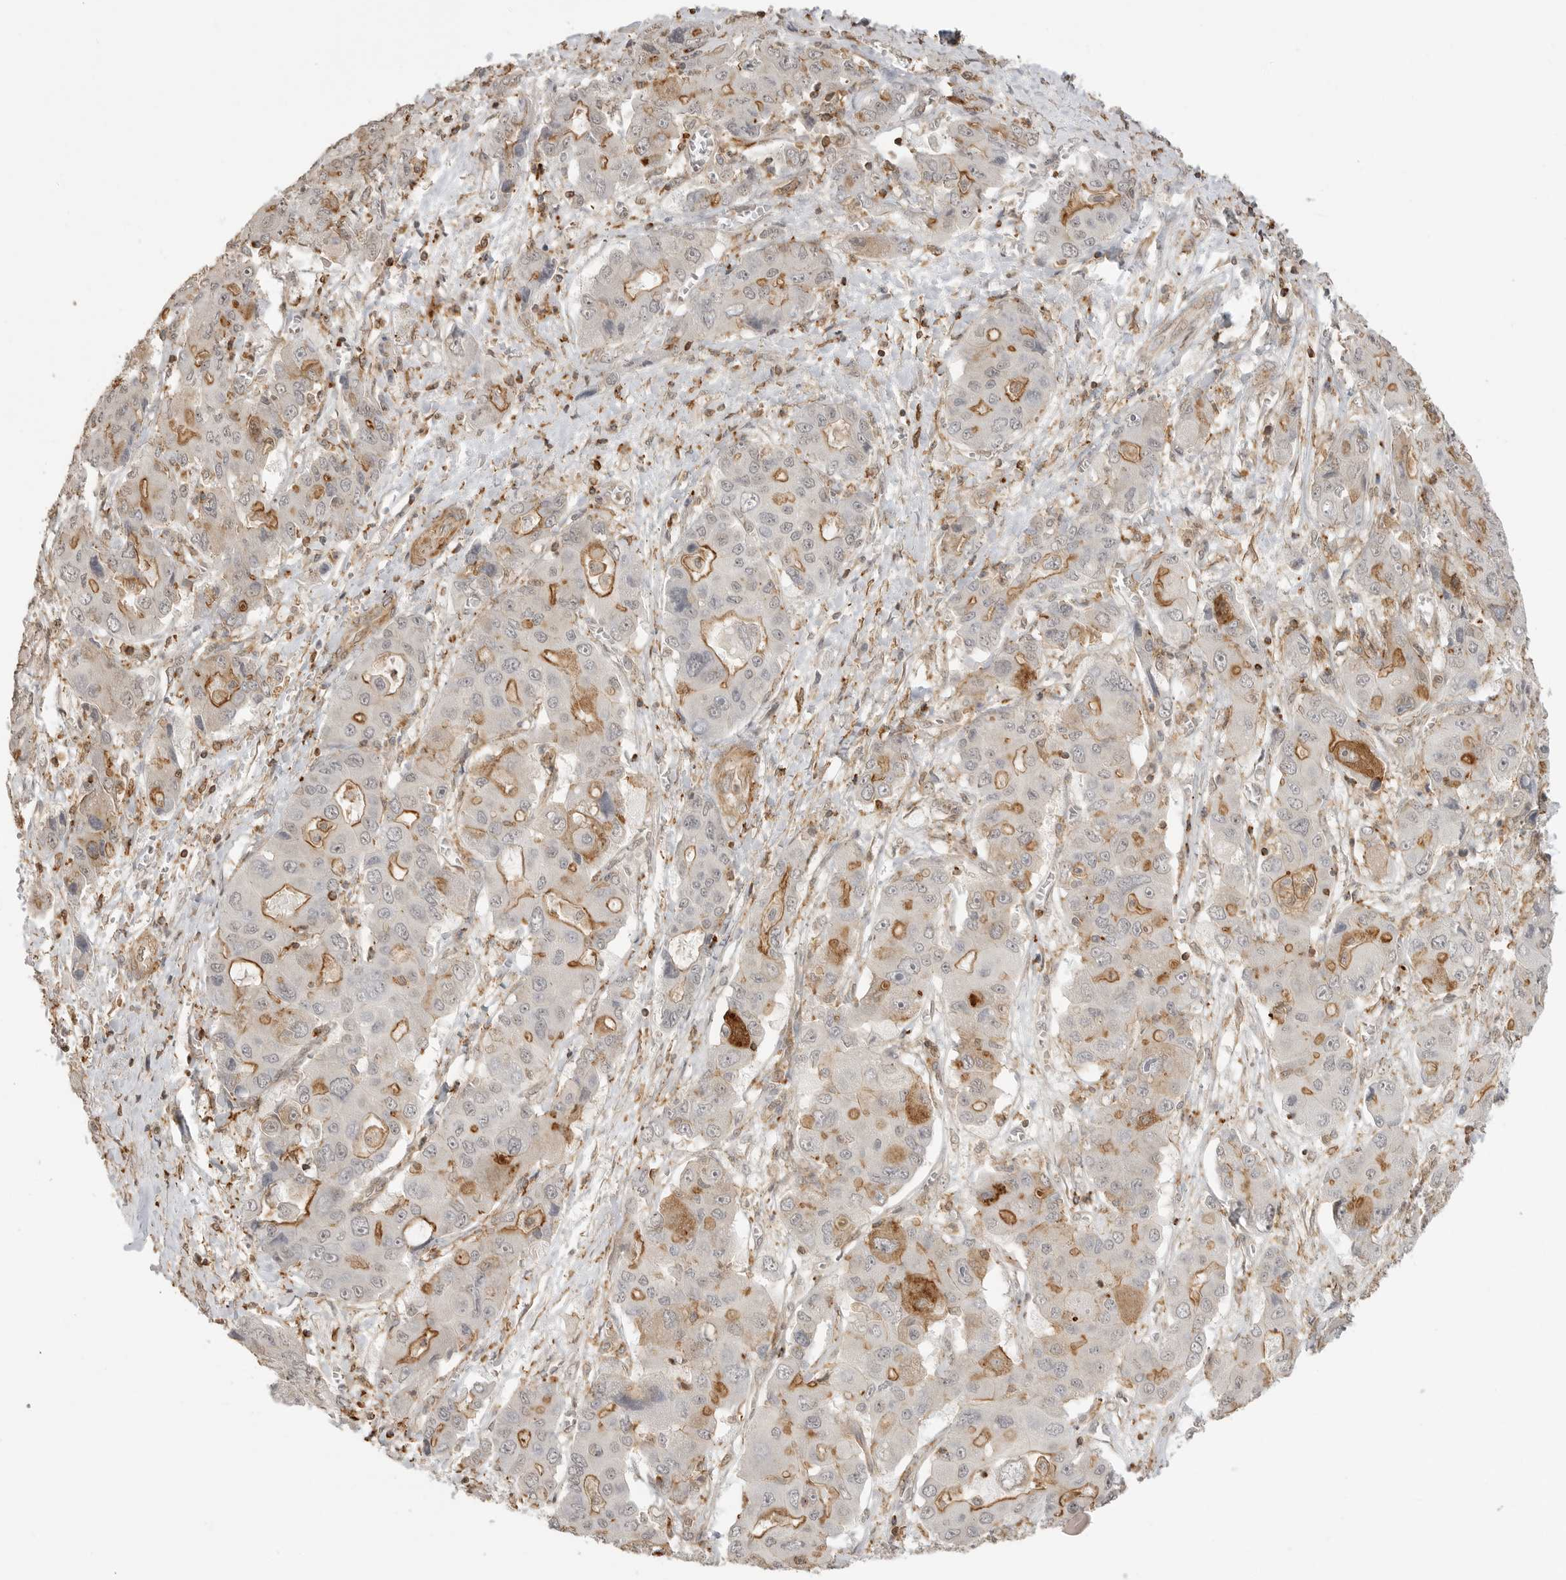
{"staining": {"intensity": "moderate", "quantity": "<25%", "location": "cytoplasmic/membranous"}, "tissue": "liver cancer", "cell_type": "Tumor cells", "image_type": "cancer", "snomed": [{"axis": "morphology", "description": "Cholangiocarcinoma"}, {"axis": "topography", "description": "Liver"}], "caption": "Liver cancer stained for a protein (brown) reveals moderate cytoplasmic/membranous positive expression in about <25% of tumor cells.", "gene": "GPC2", "patient": {"sex": "male", "age": 67}}